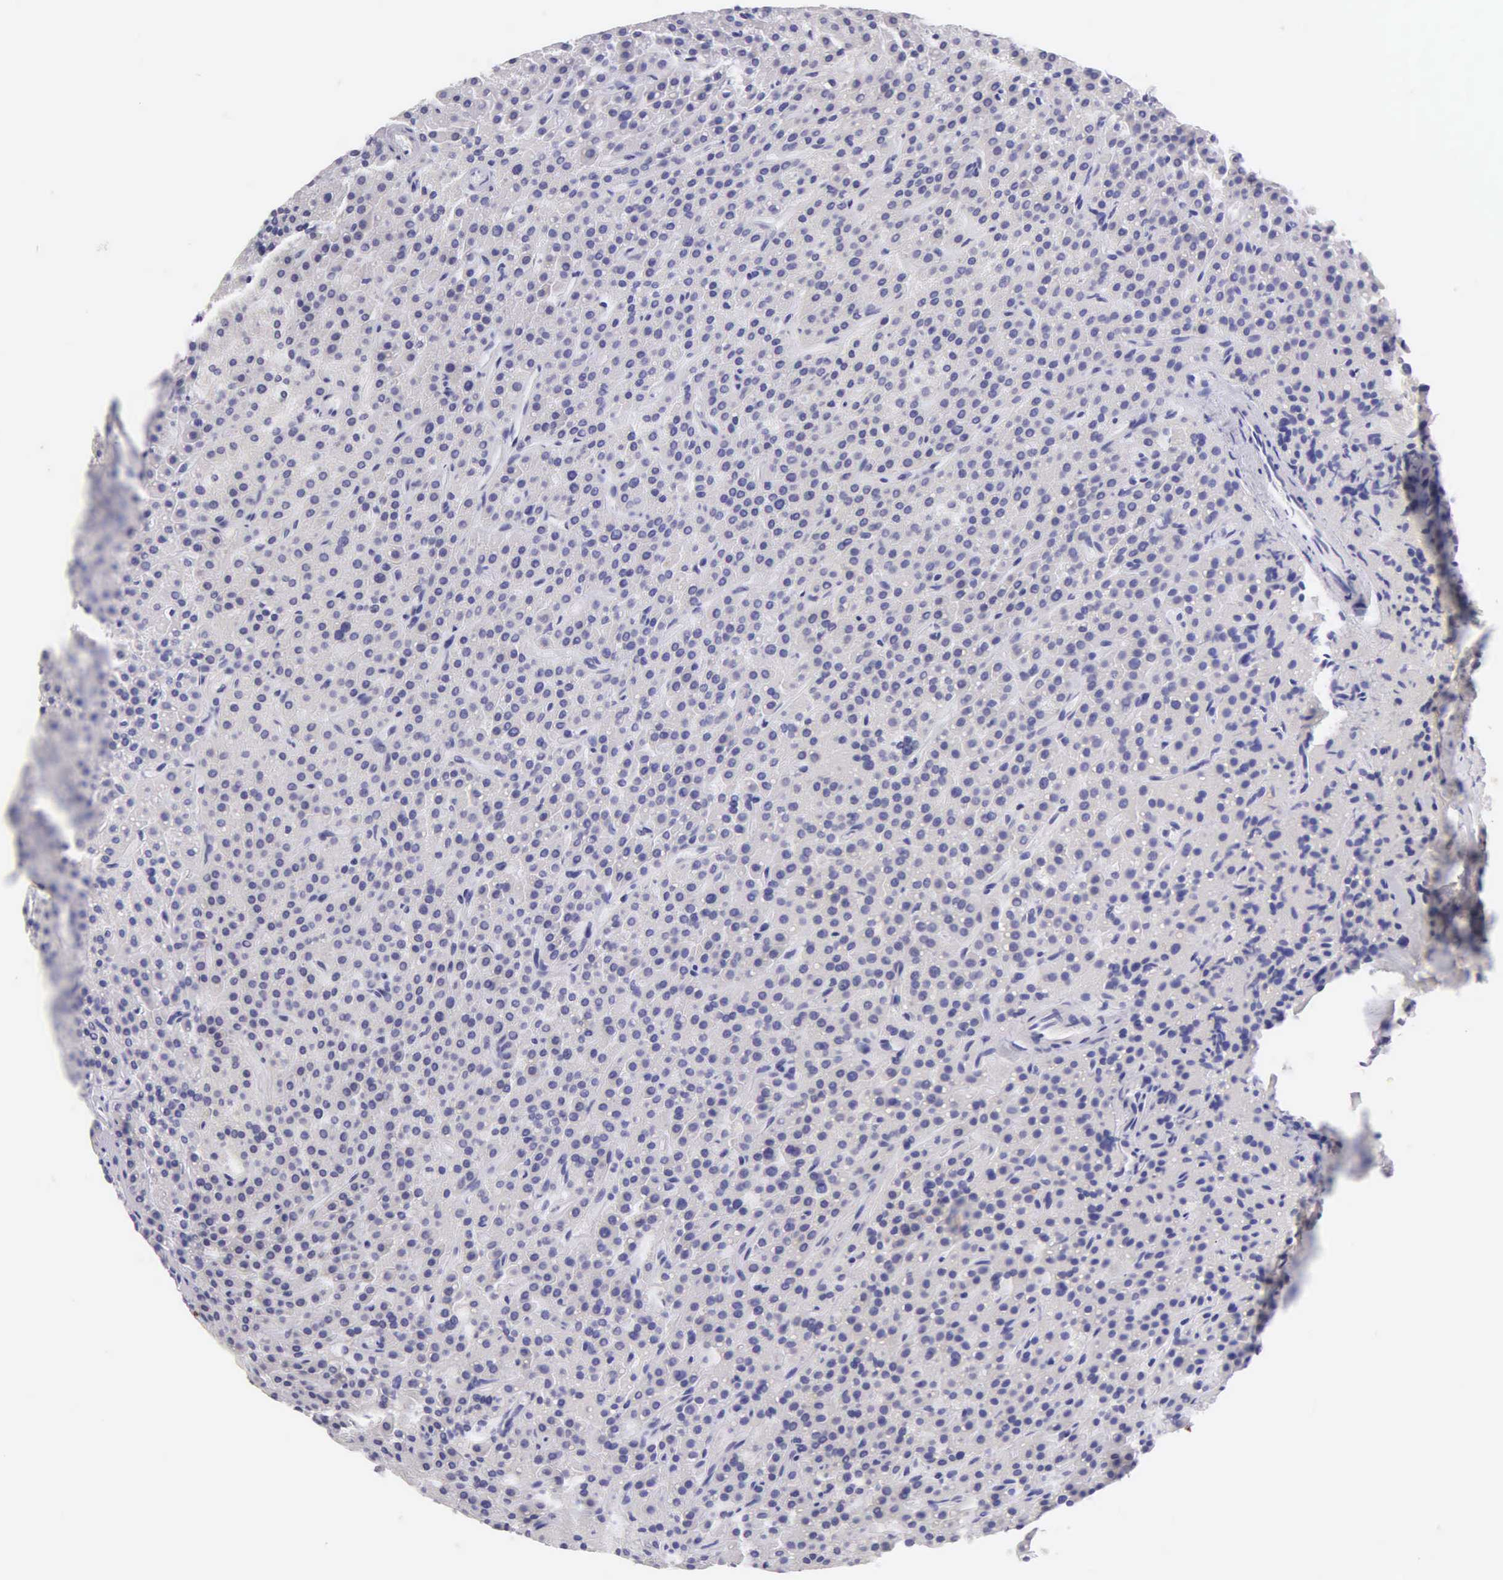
{"staining": {"intensity": "negative", "quantity": "none", "location": "none"}, "tissue": "parathyroid gland", "cell_type": "Glandular cells", "image_type": "normal", "snomed": [{"axis": "morphology", "description": "Normal tissue, NOS"}, {"axis": "topography", "description": "Parathyroid gland"}], "caption": "The micrograph demonstrates no significant expression in glandular cells of parathyroid gland.", "gene": "KRT17", "patient": {"sex": "male", "age": 71}}